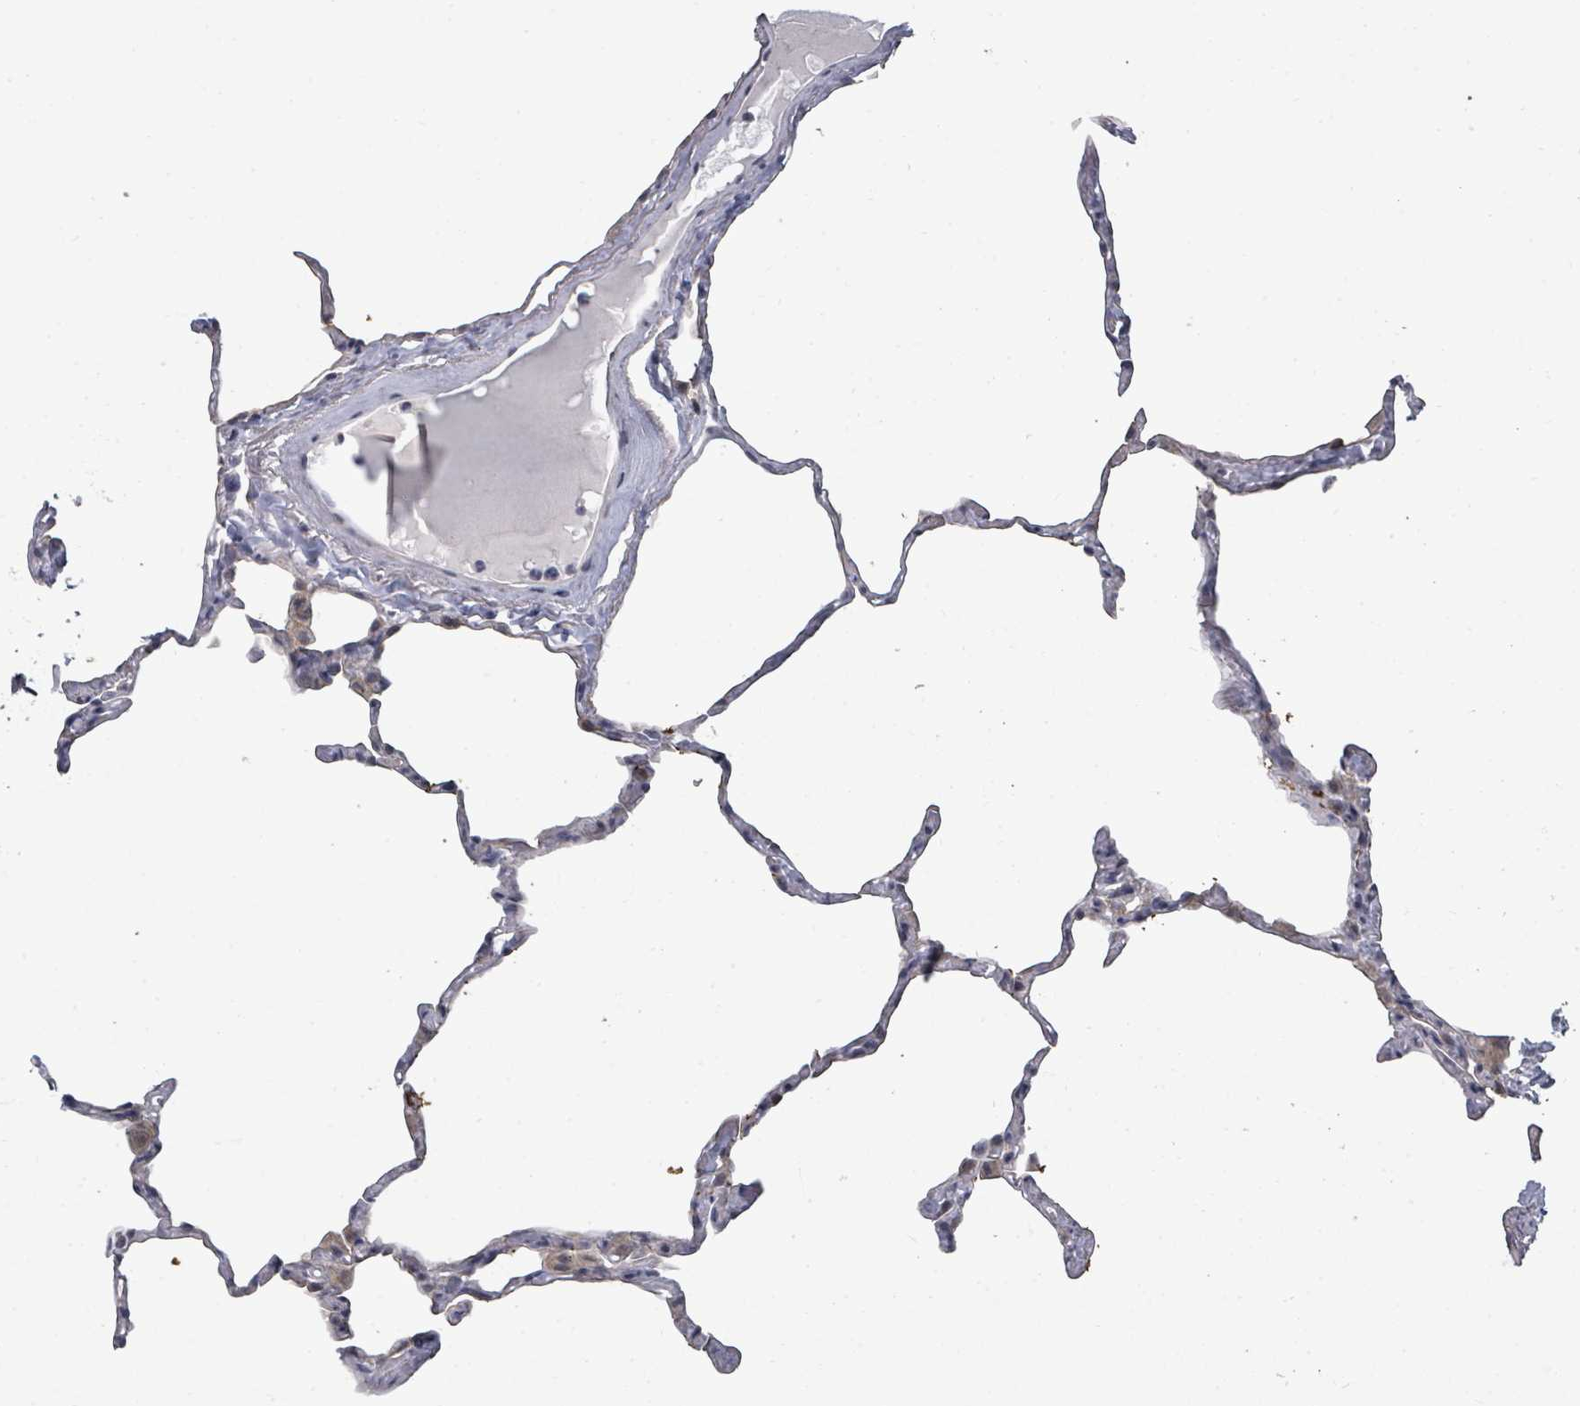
{"staining": {"intensity": "negative", "quantity": "none", "location": "none"}, "tissue": "lung", "cell_type": "Alveolar cells", "image_type": "normal", "snomed": [{"axis": "morphology", "description": "Normal tissue, NOS"}, {"axis": "topography", "description": "Lung"}], "caption": "IHC photomicrograph of normal lung: human lung stained with DAB (3,3'-diaminobenzidine) displays no significant protein positivity in alveolar cells.", "gene": "ASB12", "patient": {"sex": "male", "age": 65}}